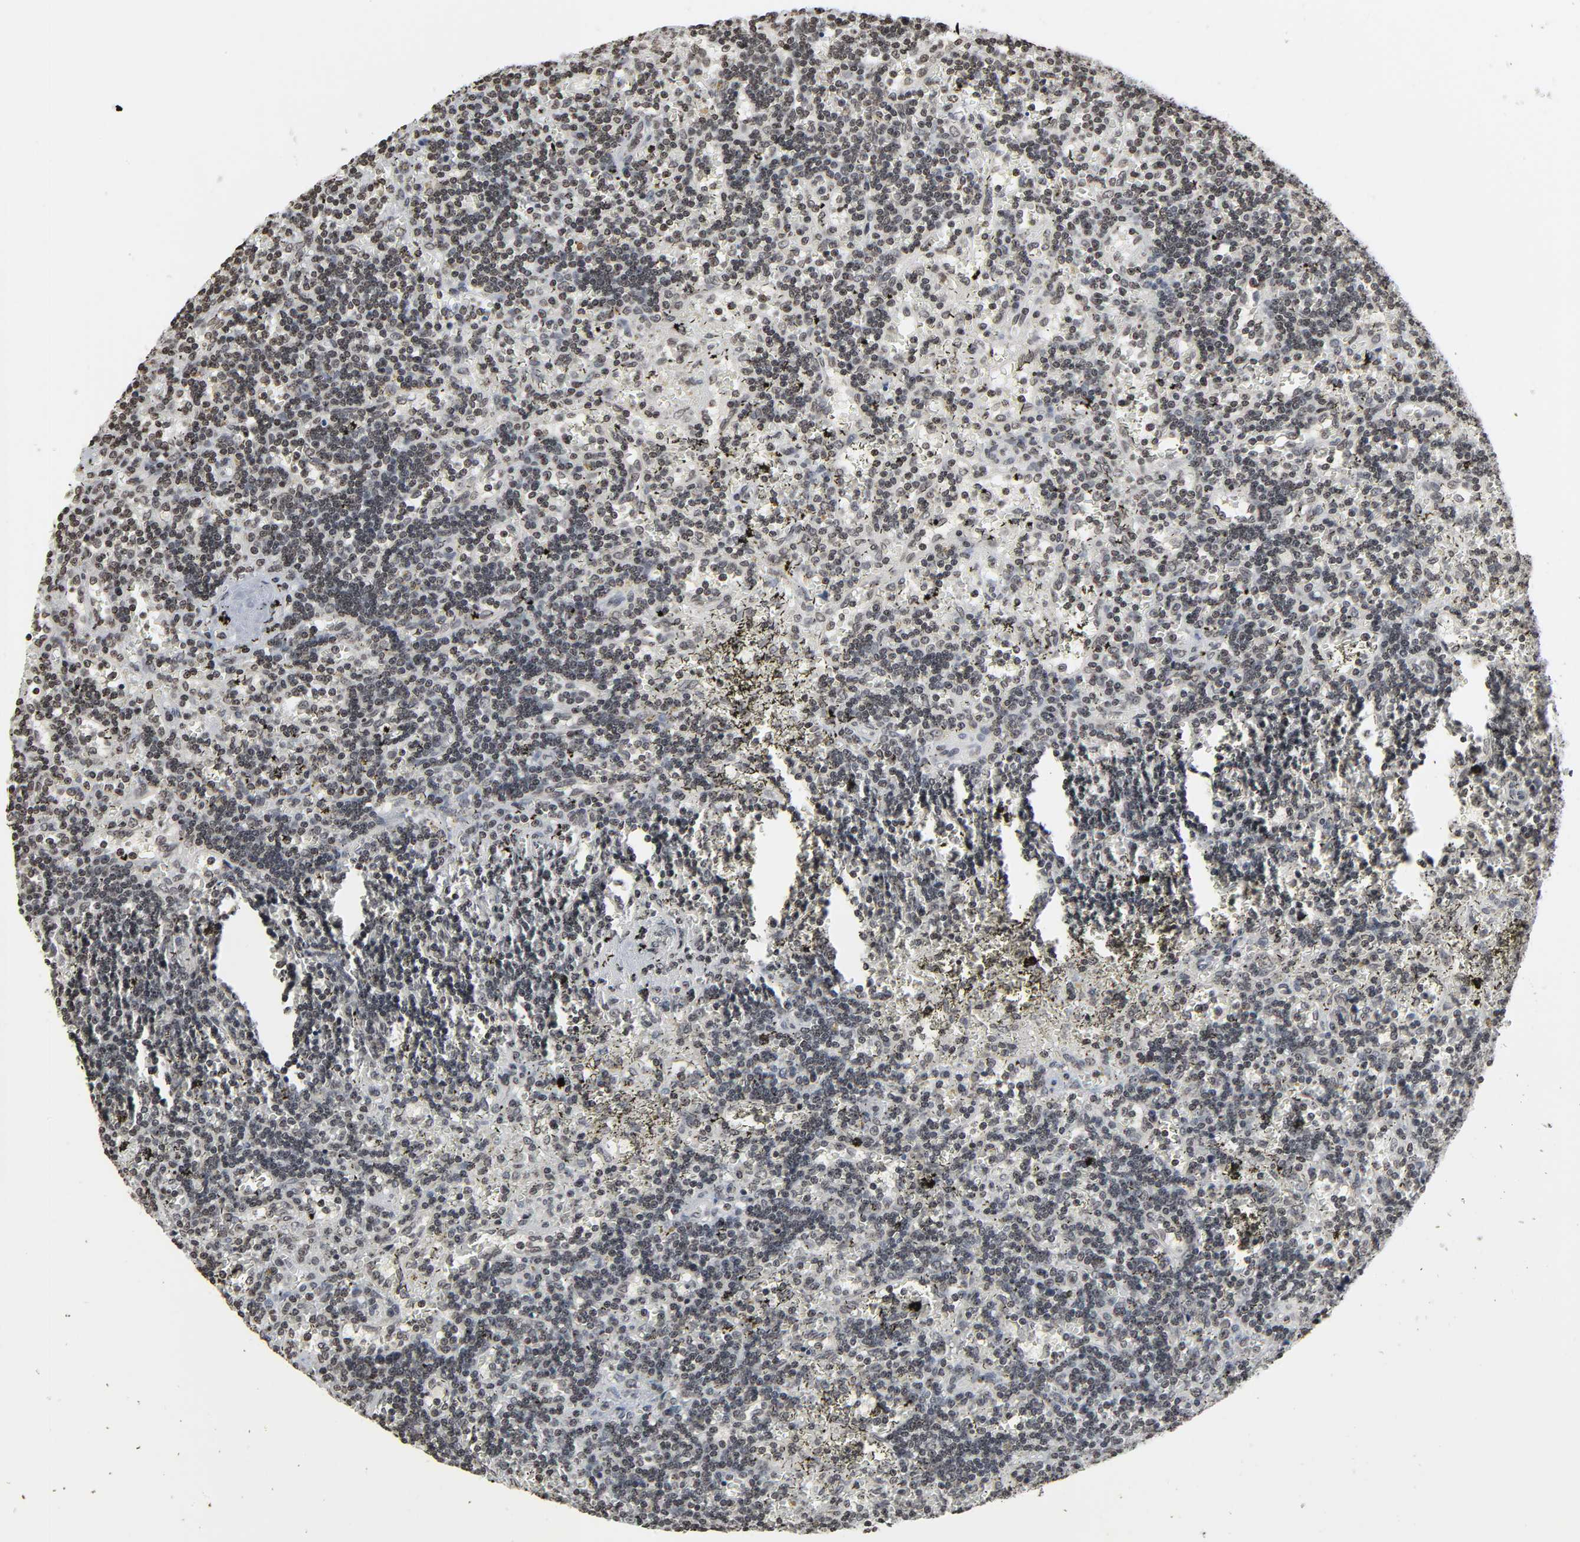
{"staining": {"intensity": "weak", "quantity": ">75%", "location": "nuclear"}, "tissue": "lymphoma", "cell_type": "Tumor cells", "image_type": "cancer", "snomed": [{"axis": "morphology", "description": "Malignant lymphoma, non-Hodgkin's type, Low grade"}, {"axis": "topography", "description": "Spleen"}], "caption": "Immunohistochemical staining of low-grade malignant lymphoma, non-Hodgkin's type demonstrates low levels of weak nuclear expression in approximately >75% of tumor cells.", "gene": "ELAVL1", "patient": {"sex": "male", "age": 60}}